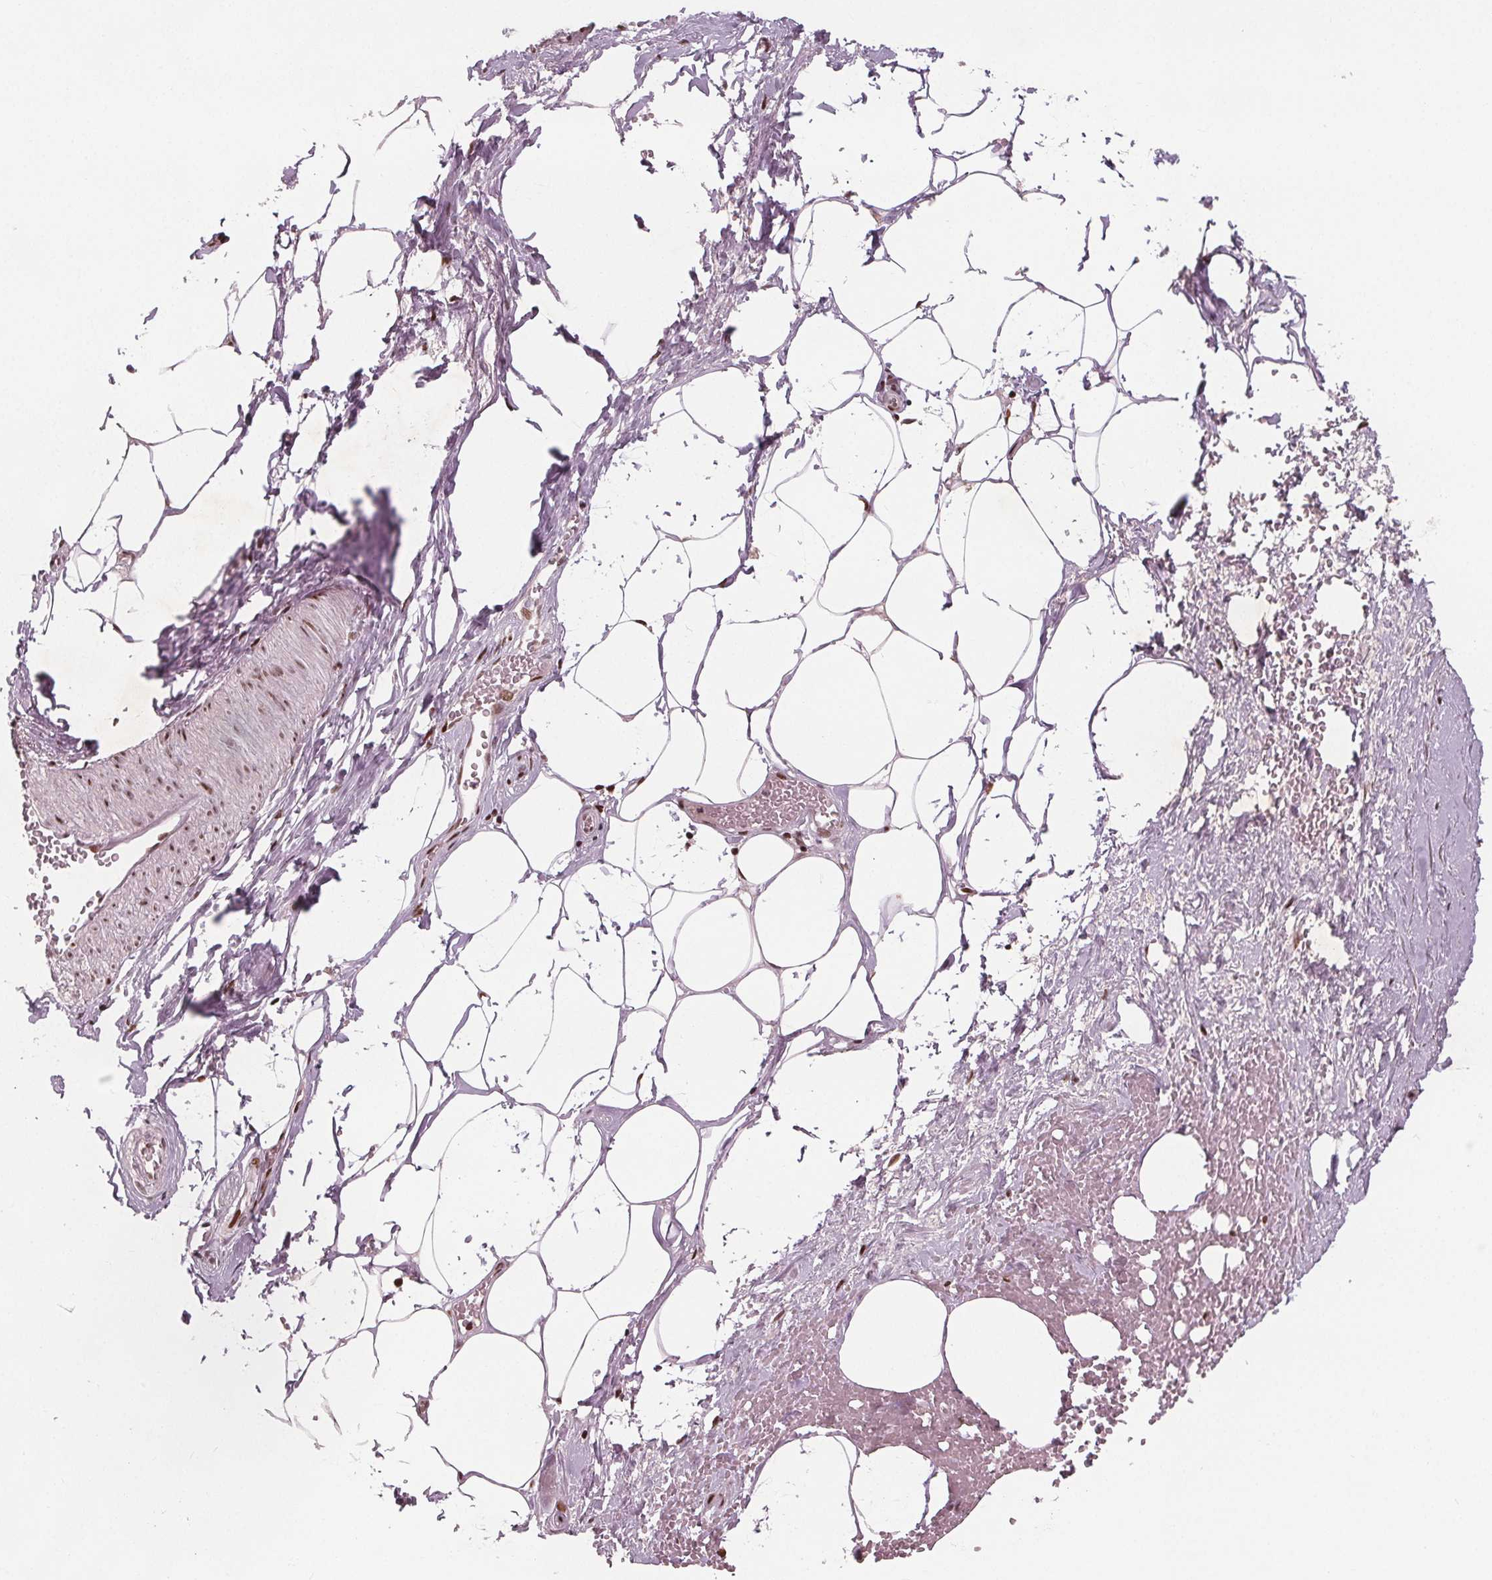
{"staining": {"intensity": "moderate", "quantity": "<25%", "location": "nuclear"}, "tissue": "adipose tissue", "cell_type": "Adipocytes", "image_type": "normal", "snomed": [{"axis": "morphology", "description": "Normal tissue, NOS"}, {"axis": "topography", "description": "Prostate"}, {"axis": "topography", "description": "Peripheral nerve tissue"}], "caption": "Immunohistochemical staining of benign human adipose tissue demonstrates low levels of moderate nuclear positivity in approximately <25% of adipocytes.", "gene": "SNRNP35", "patient": {"sex": "male", "age": 55}}